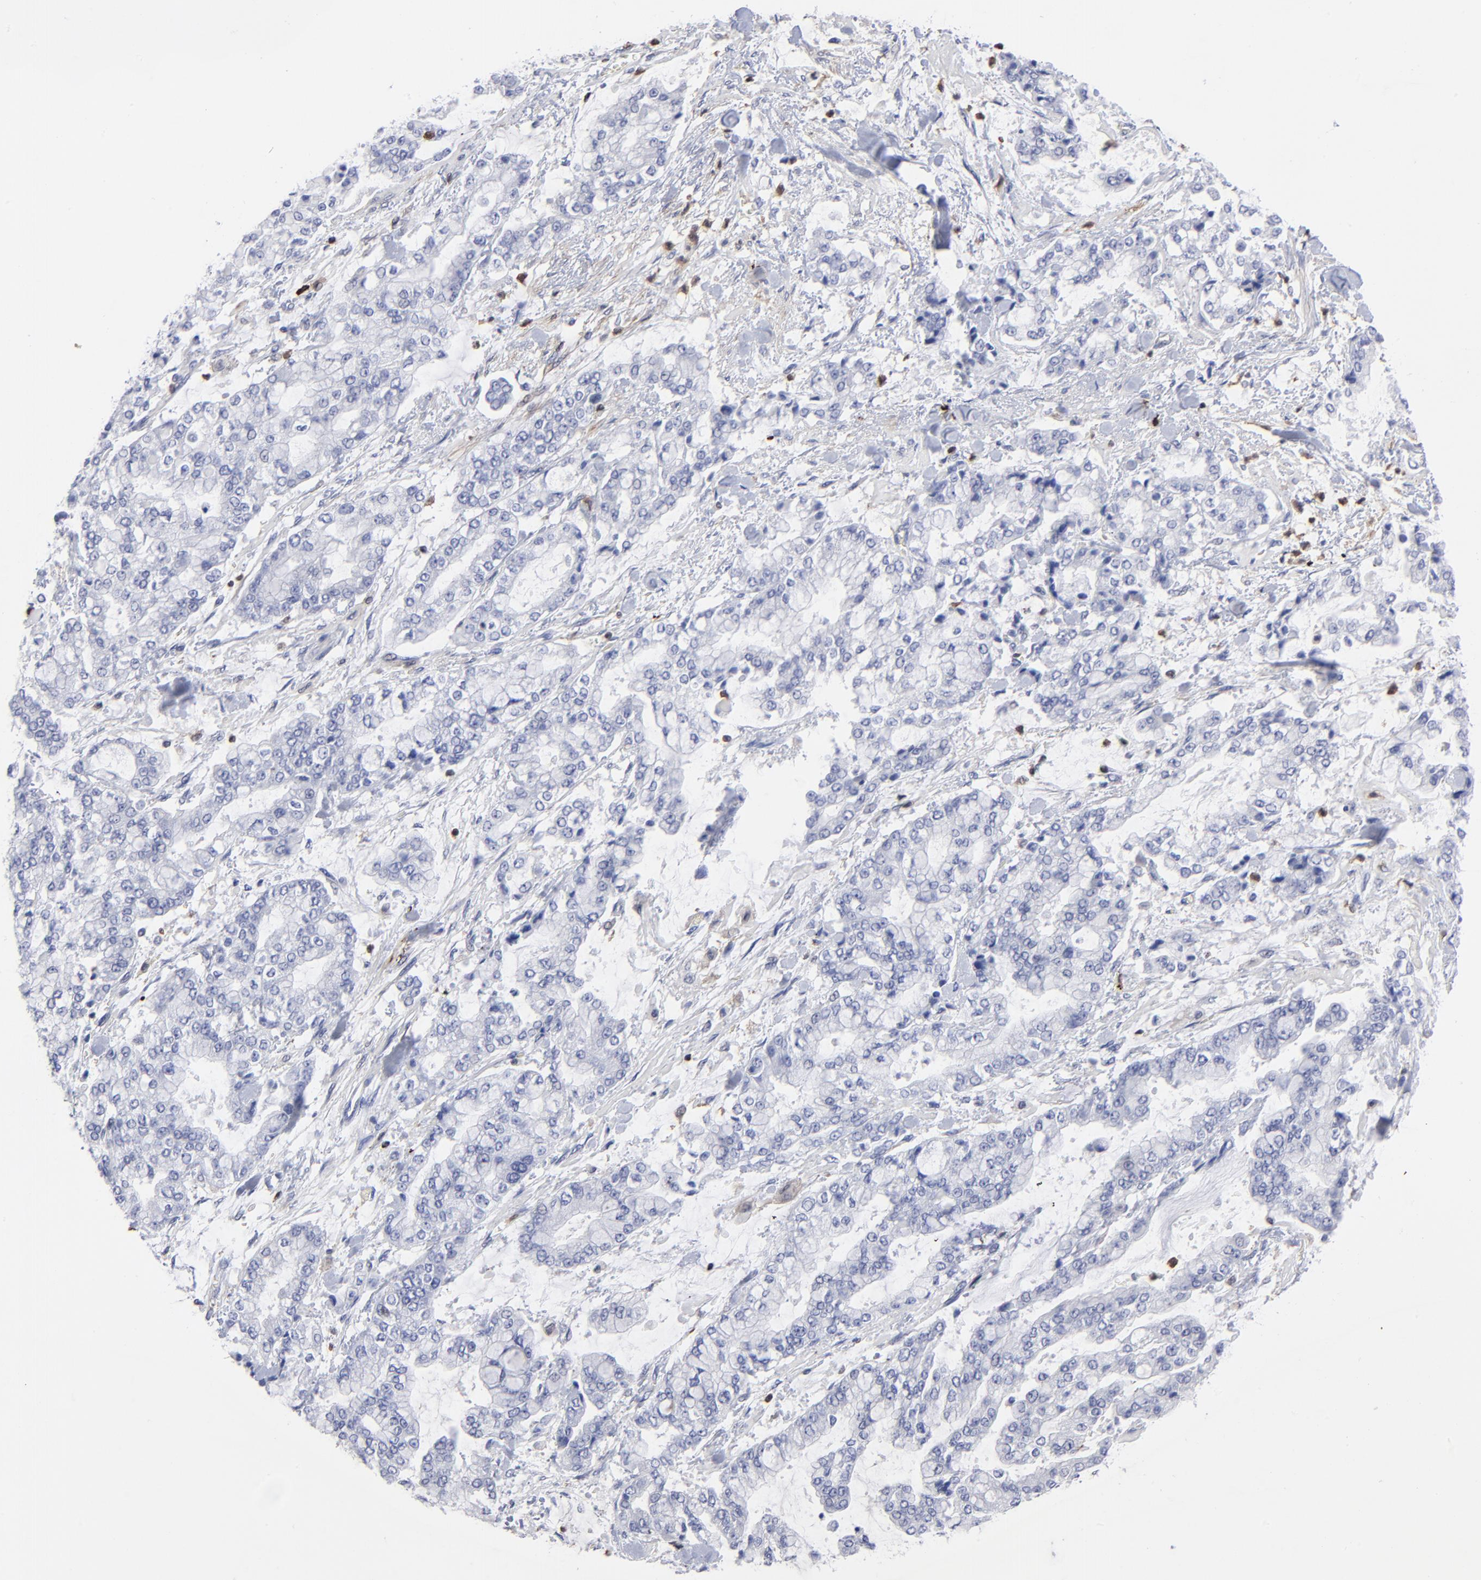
{"staining": {"intensity": "negative", "quantity": "none", "location": "none"}, "tissue": "stomach cancer", "cell_type": "Tumor cells", "image_type": "cancer", "snomed": [{"axis": "morphology", "description": "Normal tissue, NOS"}, {"axis": "morphology", "description": "Adenocarcinoma, NOS"}, {"axis": "topography", "description": "Stomach, upper"}, {"axis": "topography", "description": "Stomach"}], "caption": "An immunohistochemistry photomicrograph of adenocarcinoma (stomach) is shown. There is no staining in tumor cells of adenocarcinoma (stomach). Nuclei are stained in blue.", "gene": "TBXT", "patient": {"sex": "male", "age": 76}}